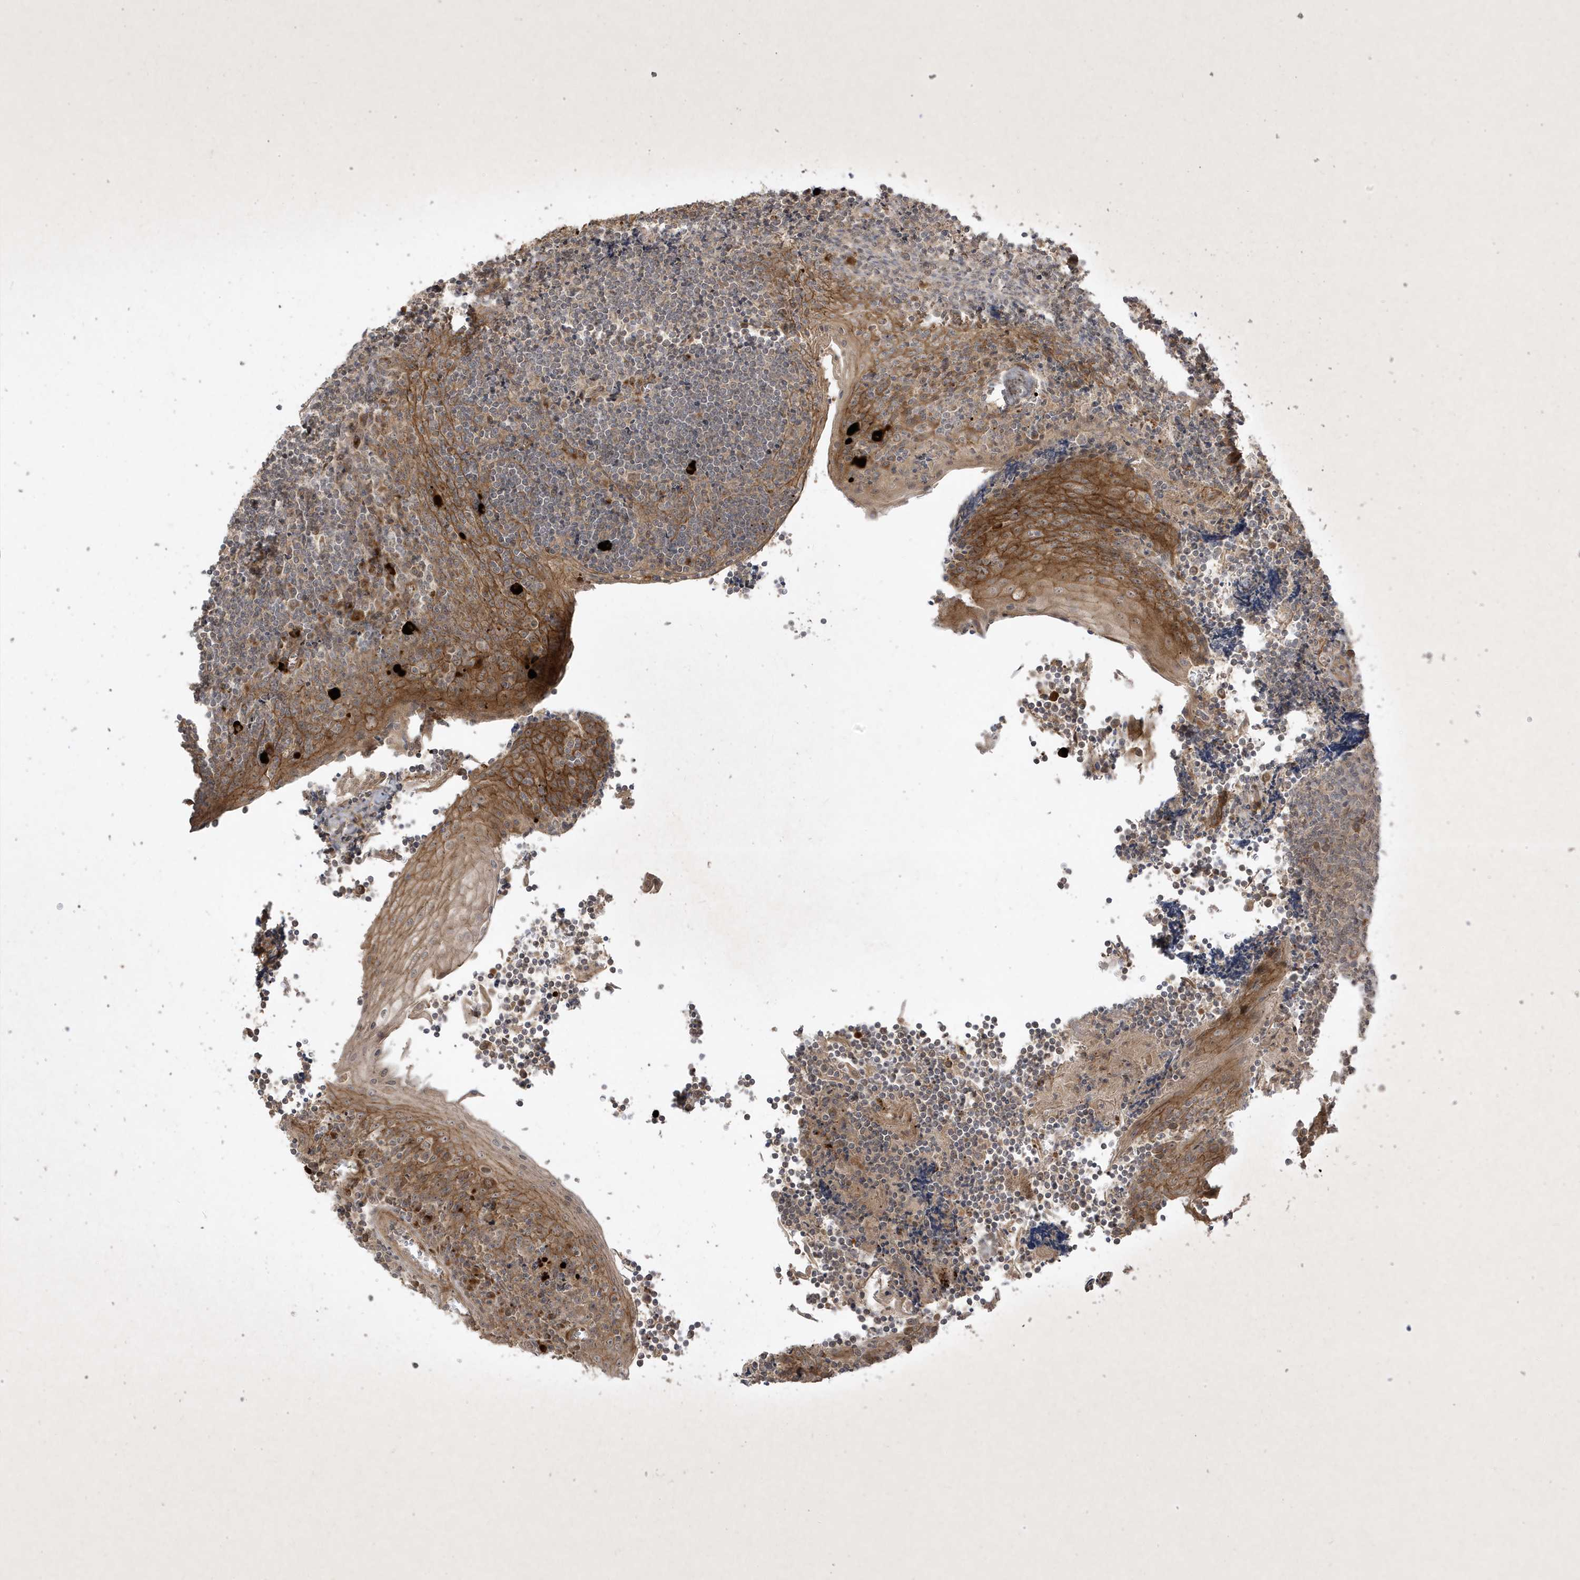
{"staining": {"intensity": "negative", "quantity": "none", "location": "none"}, "tissue": "tonsil", "cell_type": "Germinal center cells", "image_type": "normal", "snomed": [{"axis": "morphology", "description": "Normal tissue, NOS"}, {"axis": "topography", "description": "Tonsil"}], "caption": "IHC micrograph of benign human tonsil stained for a protein (brown), which shows no expression in germinal center cells.", "gene": "FAM83C", "patient": {"sex": "male", "age": 27}}